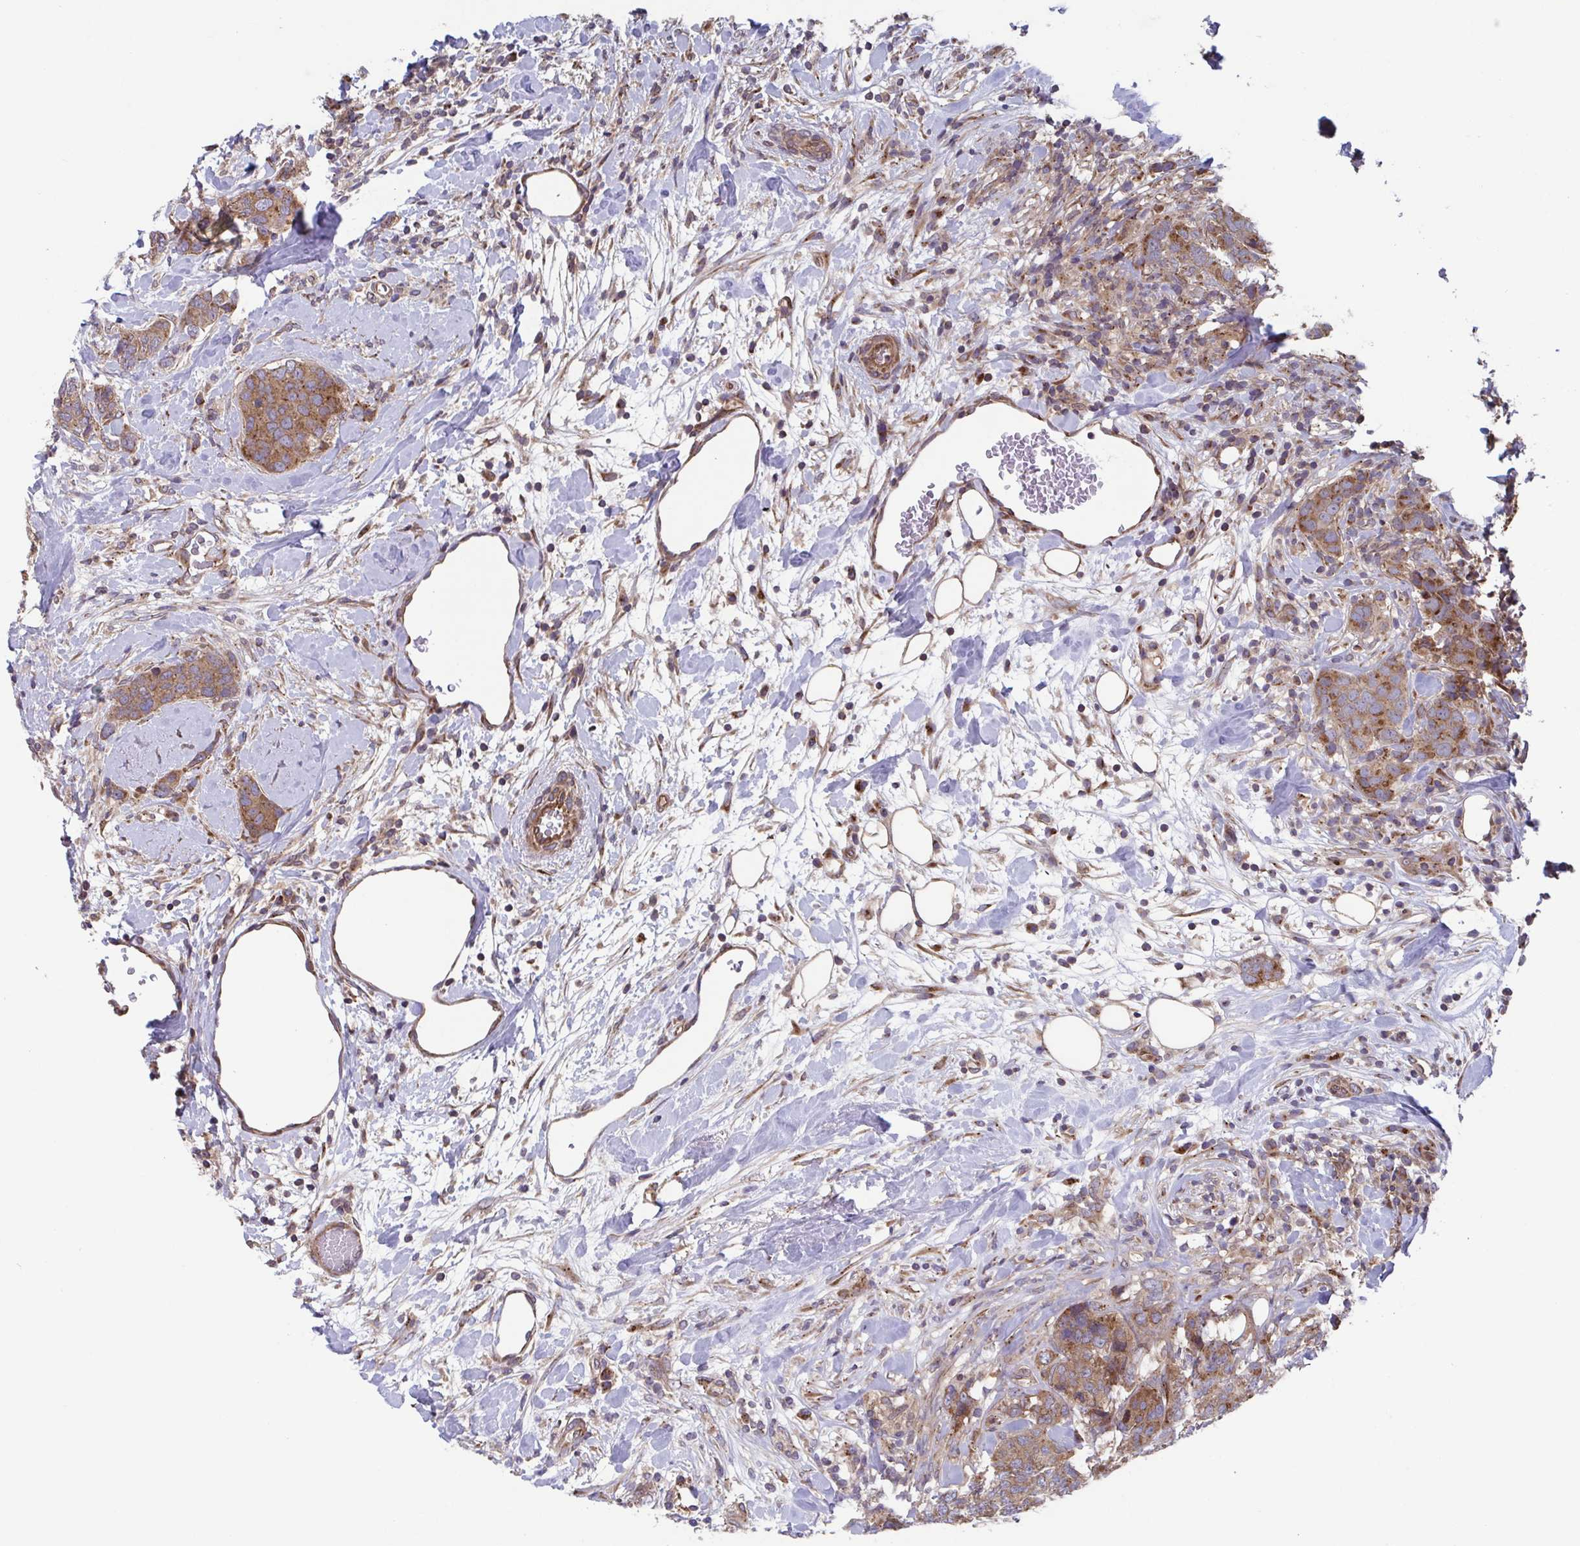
{"staining": {"intensity": "moderate", "quantity": ">75%", "location": "cytoplasmic/membranous"}, "tissue": "breast cancer", "cell_type": "Tumor cells", "image_type": "cancer", "snomed": [{"axis": "morphology", "description": "Lobular carcinoma"}, {"axis": "topography", "description": "Breast"}], "caption": "Lobular carcinoma (breast) stained with a brown dye reveals moderate cytoplasmic/membranous positive positivity in approximately >75% of tumor cells.", "gene": "COPB1", "patient": {"sex": "female", "age": 59}}